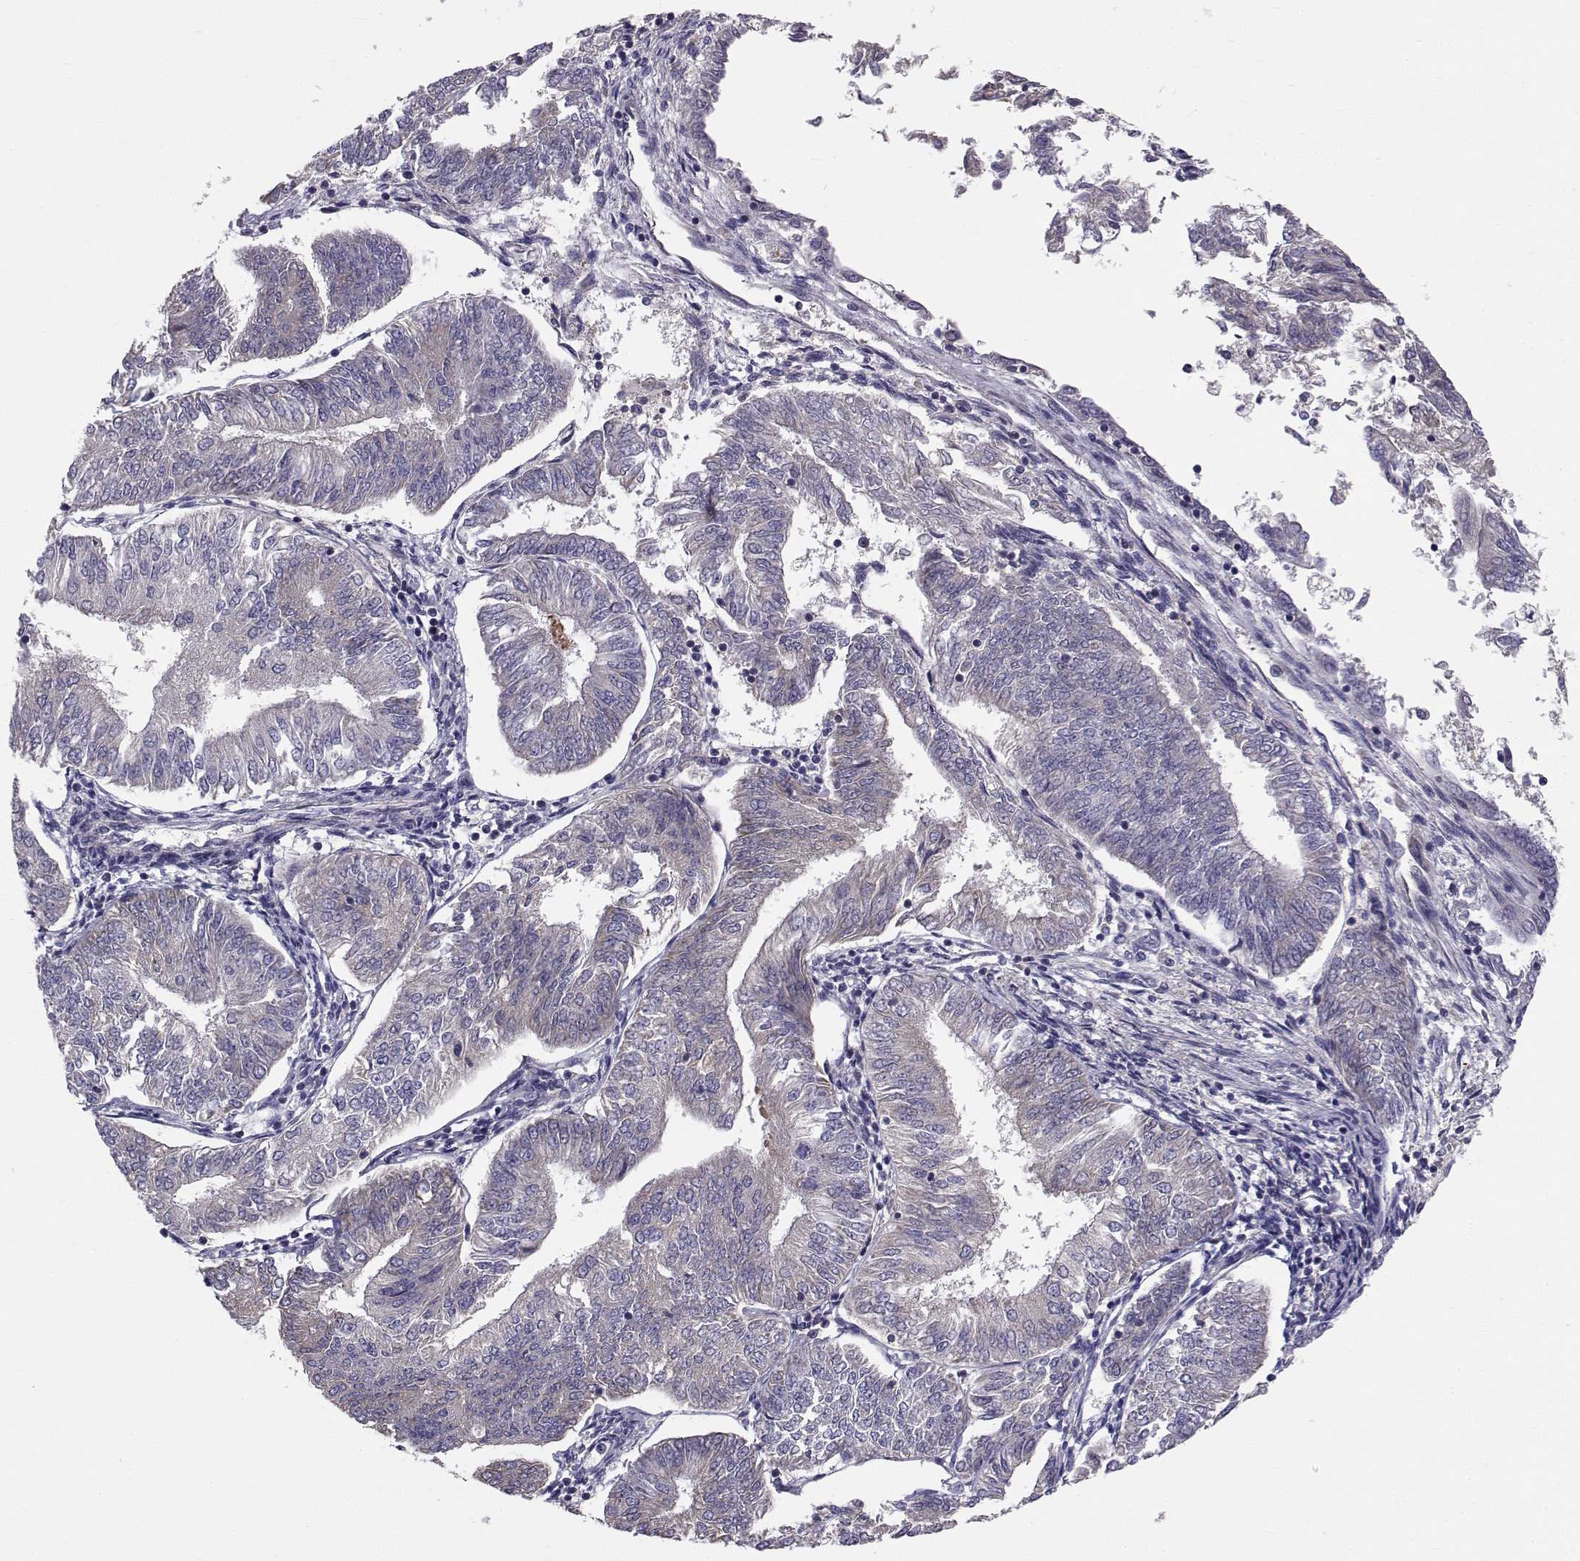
{"staining": {"intensity": "weak", "quantity": "<25%", "location": "cytoplasmic/membranous"}, "tissue": "endometrial cancer", "cell_type": "Tumor cells", "image_type": "cancer", "snomed": [{"axis": "morphology", "description": "Adenocarcinoma, NOS"}, {"axis": "topography", "description": "Endometrium"}], "caption": "A high-resolution photomicrograph shows immunohistochemistry staining of endometrial cancer, which exhibits no significant staining in tumor cells.", "gene": "PEX5L", "patient": {"sex": "female", "age": 58}}